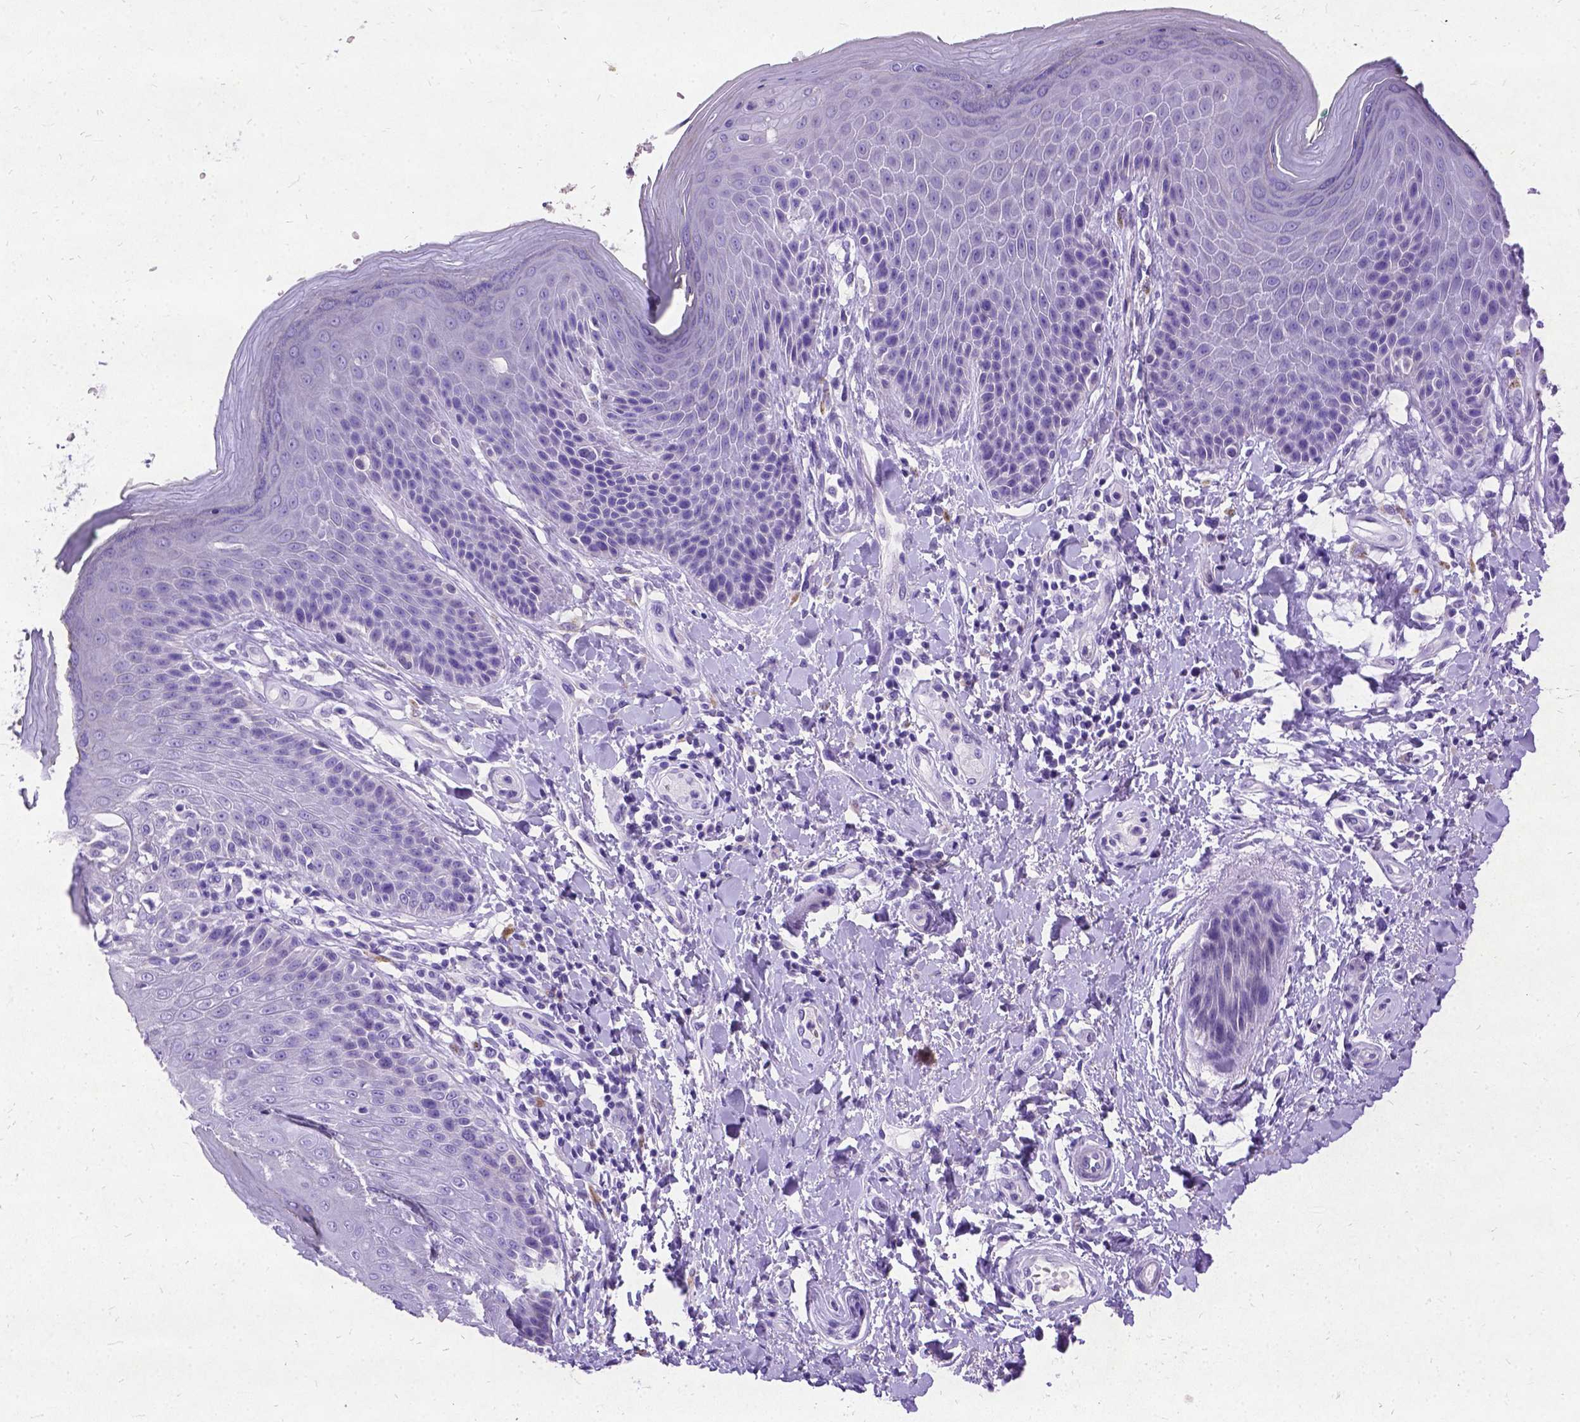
{"staining": {"intensity": "negative", "quantity": "none", "location": "none"}, "tissue": "skin", "cell_type": "Epidermal cells", "image_type": "normal", "snomed": [{"axis": "morphology", "description": "Normal tissue, NOS"}, {"axis": "topography", "description": "Anal"}, {"axis": "topography", "description": "Peripheral nerve tissue"}], "caption": "This micrograph is of unremarkable skin stained with immunohistochemistry to label a protein in brown with the nuclei are counter-stained blue. There is no staining in epidermal cells. (DAB IHC with hematoxylin counter stain).", "gene": "NEUROD4", "patient": {"sex": "male", "age": 51}}